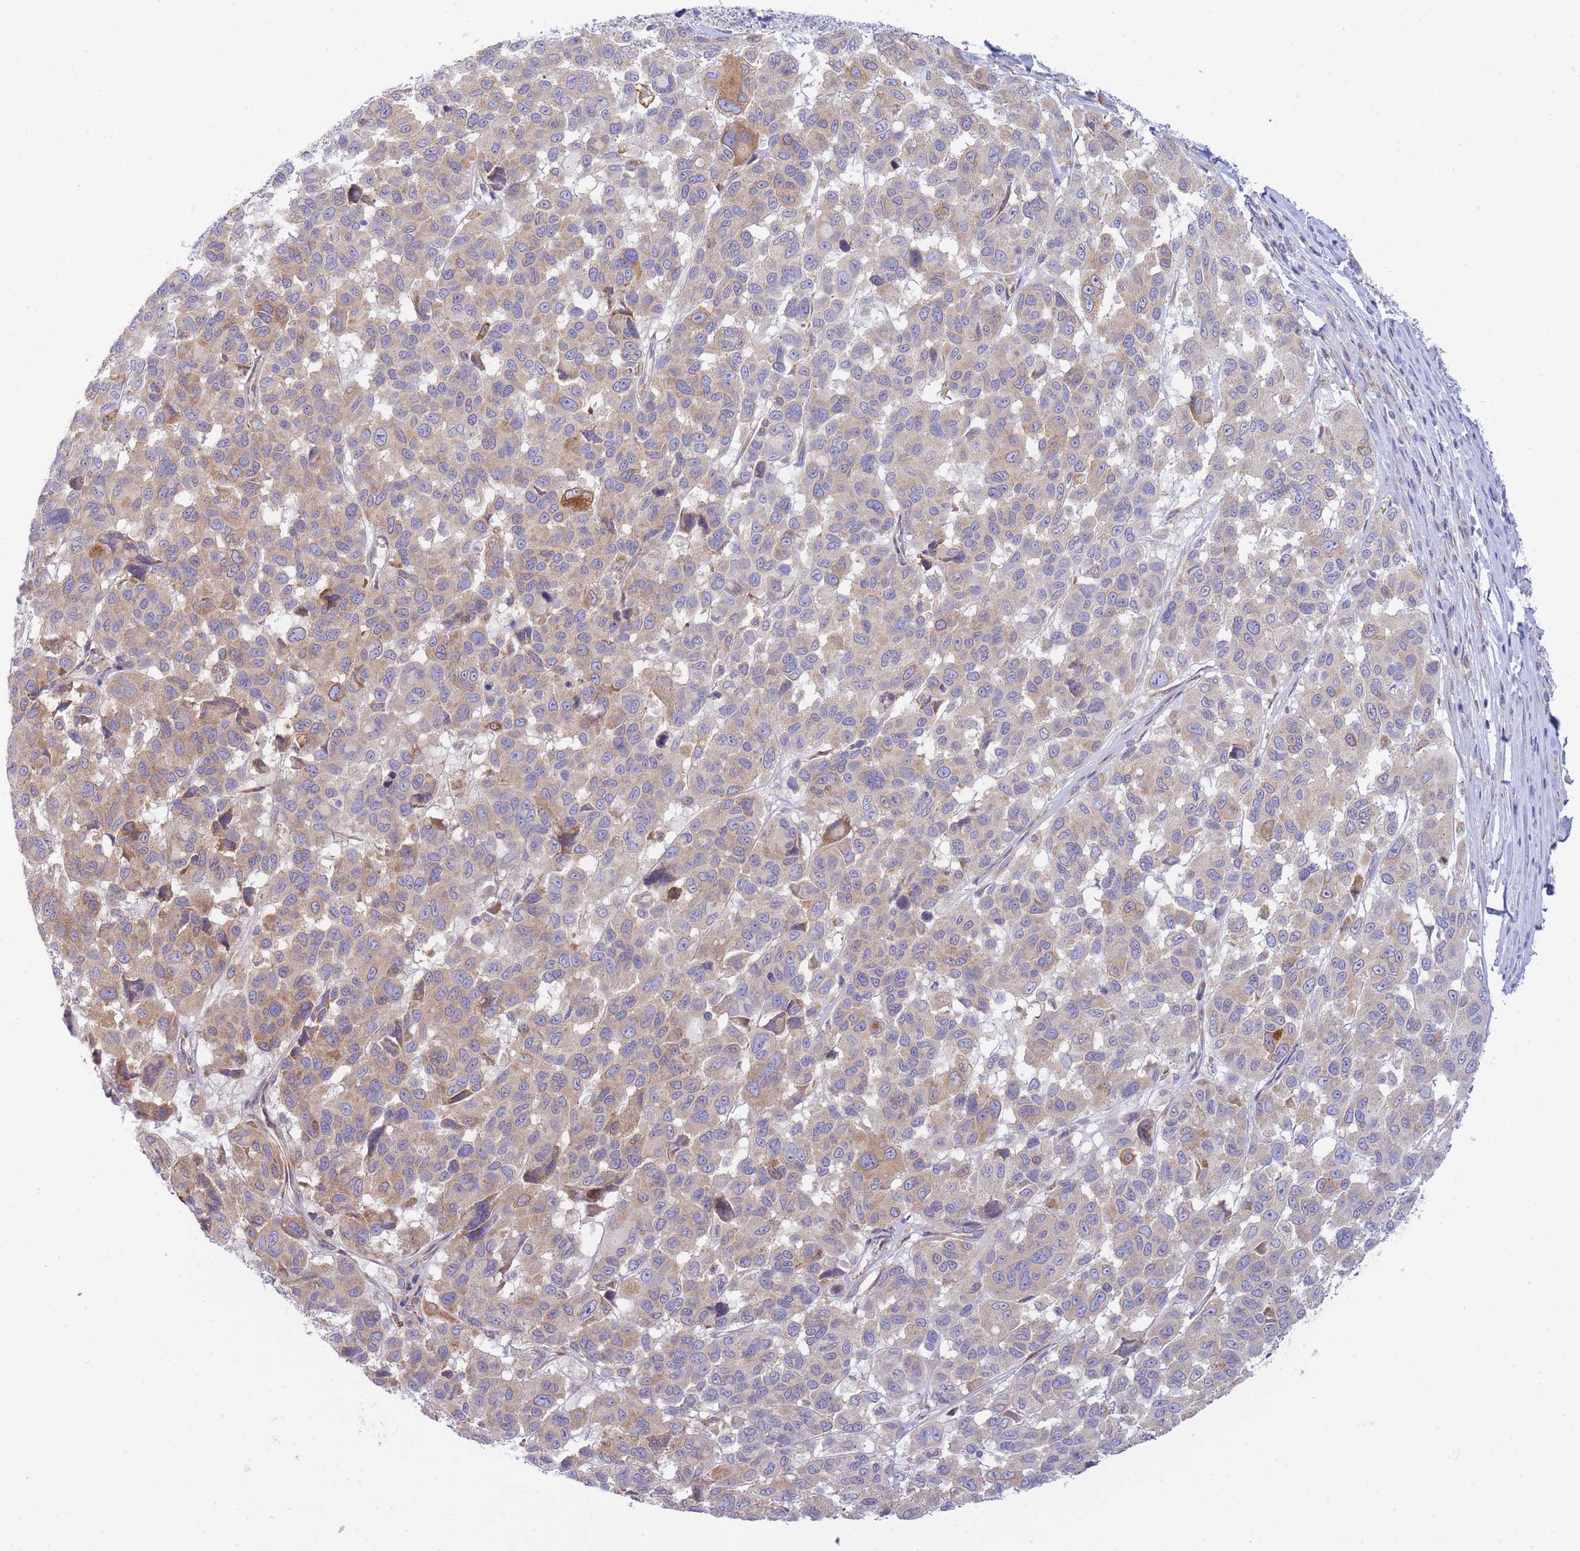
{"staining": {"intensity": "weak", "quantity": ">75%", "location": "cytoplasmic/membranous"}, "tissue": "melanoma", "cell_type": "Tumor cells", "image_type": "cancer", "snomed": [{"axis": "morphology", "description": "Malignant melanoma, NOS"}, {"axis": "topography", "description": "Skin"}], "caption": "High-power microscopy captured an immunohistochemistry histopathology image of melanoma, revealing weak cytoplasmic/membranous expression in about >75% of tumor cells.", "gene": "SH2B2", "patient": {"sex": "female", "age": 66}}